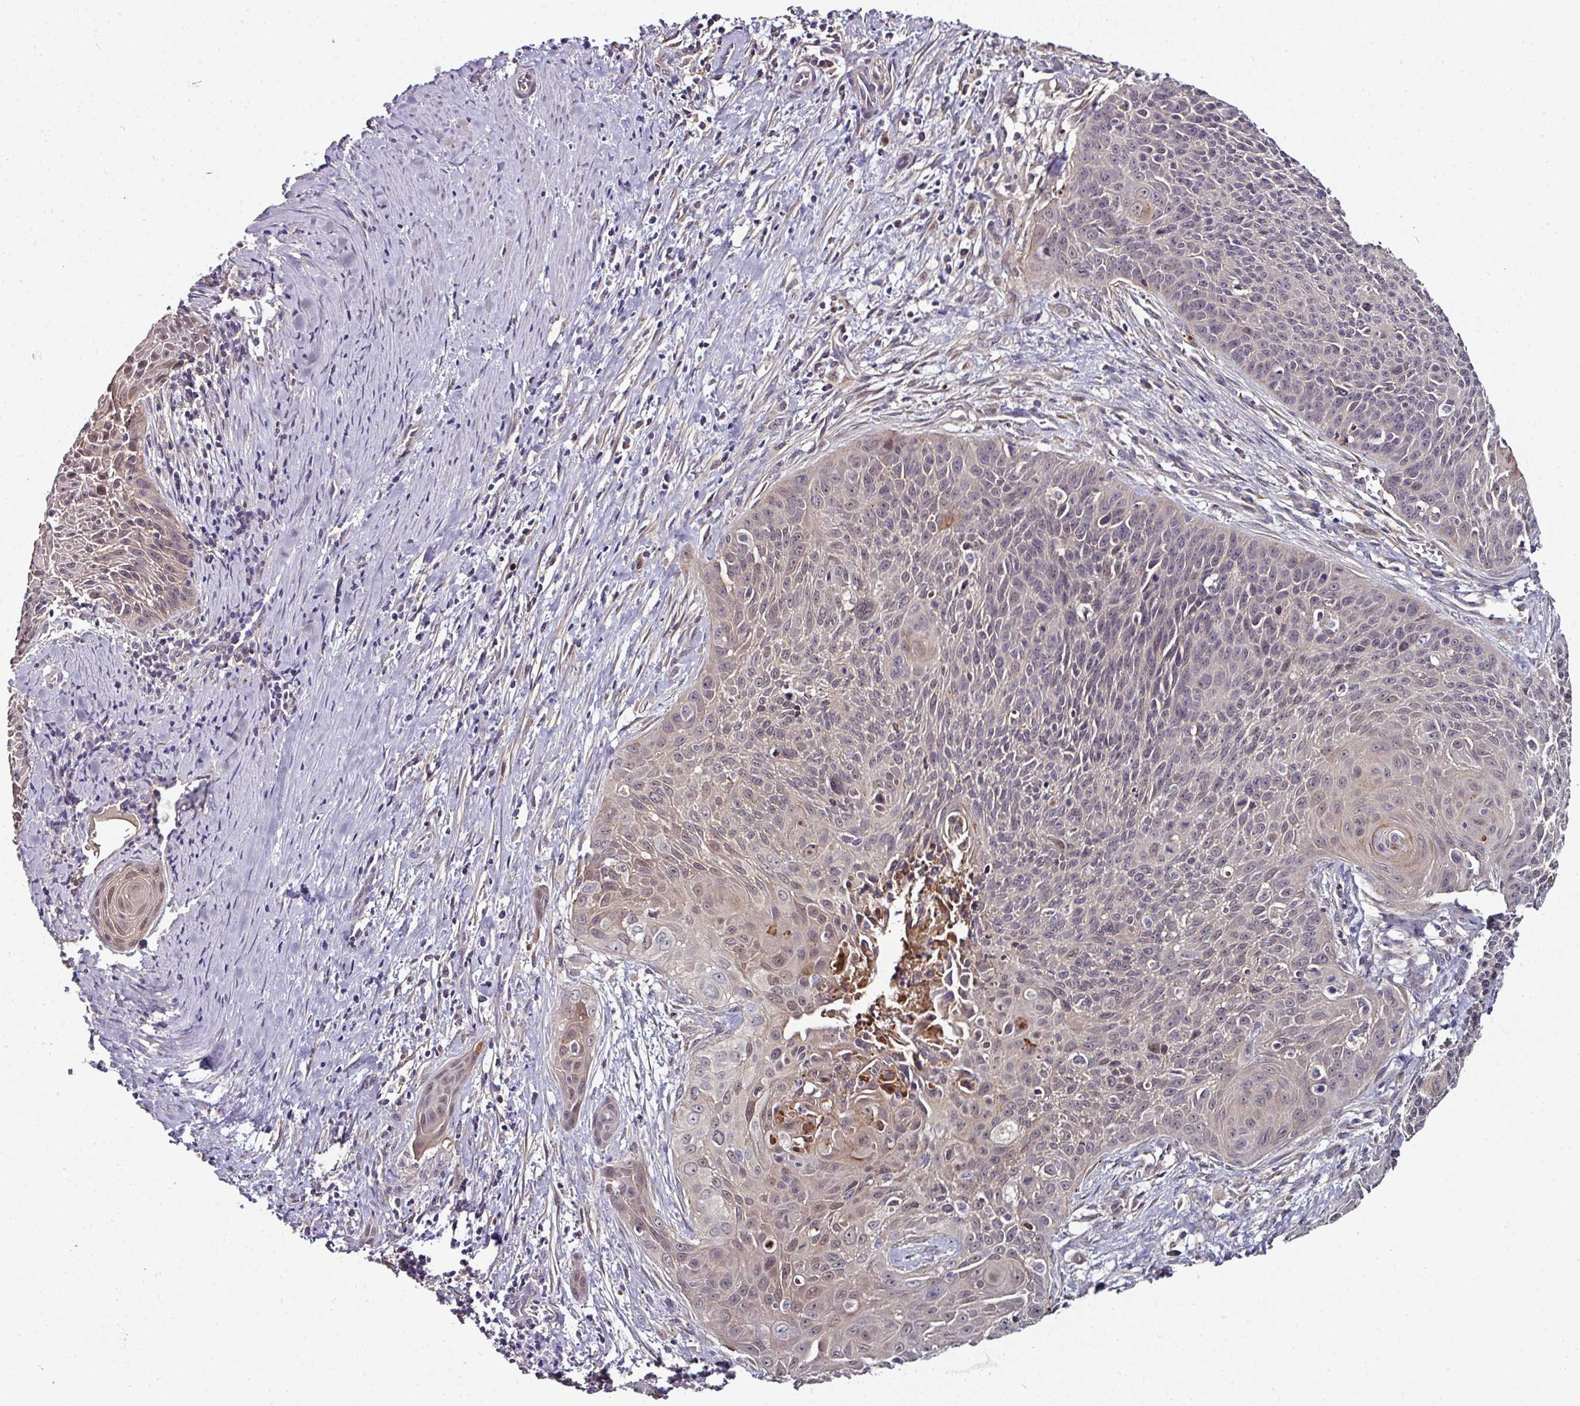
{"staining": {"intensity": "strong", "quantity": "<25%", "location": "cytoplasmic/membranous"}, "tissue": "cervical cancer", "cell_type": "Tumor cells", "image_type": "cancer", "snomed": [{"axis": "morphology", "description": "Squamous cell carcinoma, NOS"}, {"axis": "topography", "description": "Cervix"}], "caption": "Human cervical squamous cell carcinoma stained for a protein (brown) exhibits strong cytoplasmic/membranous positive staining in about <25% of tumor cells.", "gene": "CTDSP2", "patient": {"sex": "female", "age": 55}}